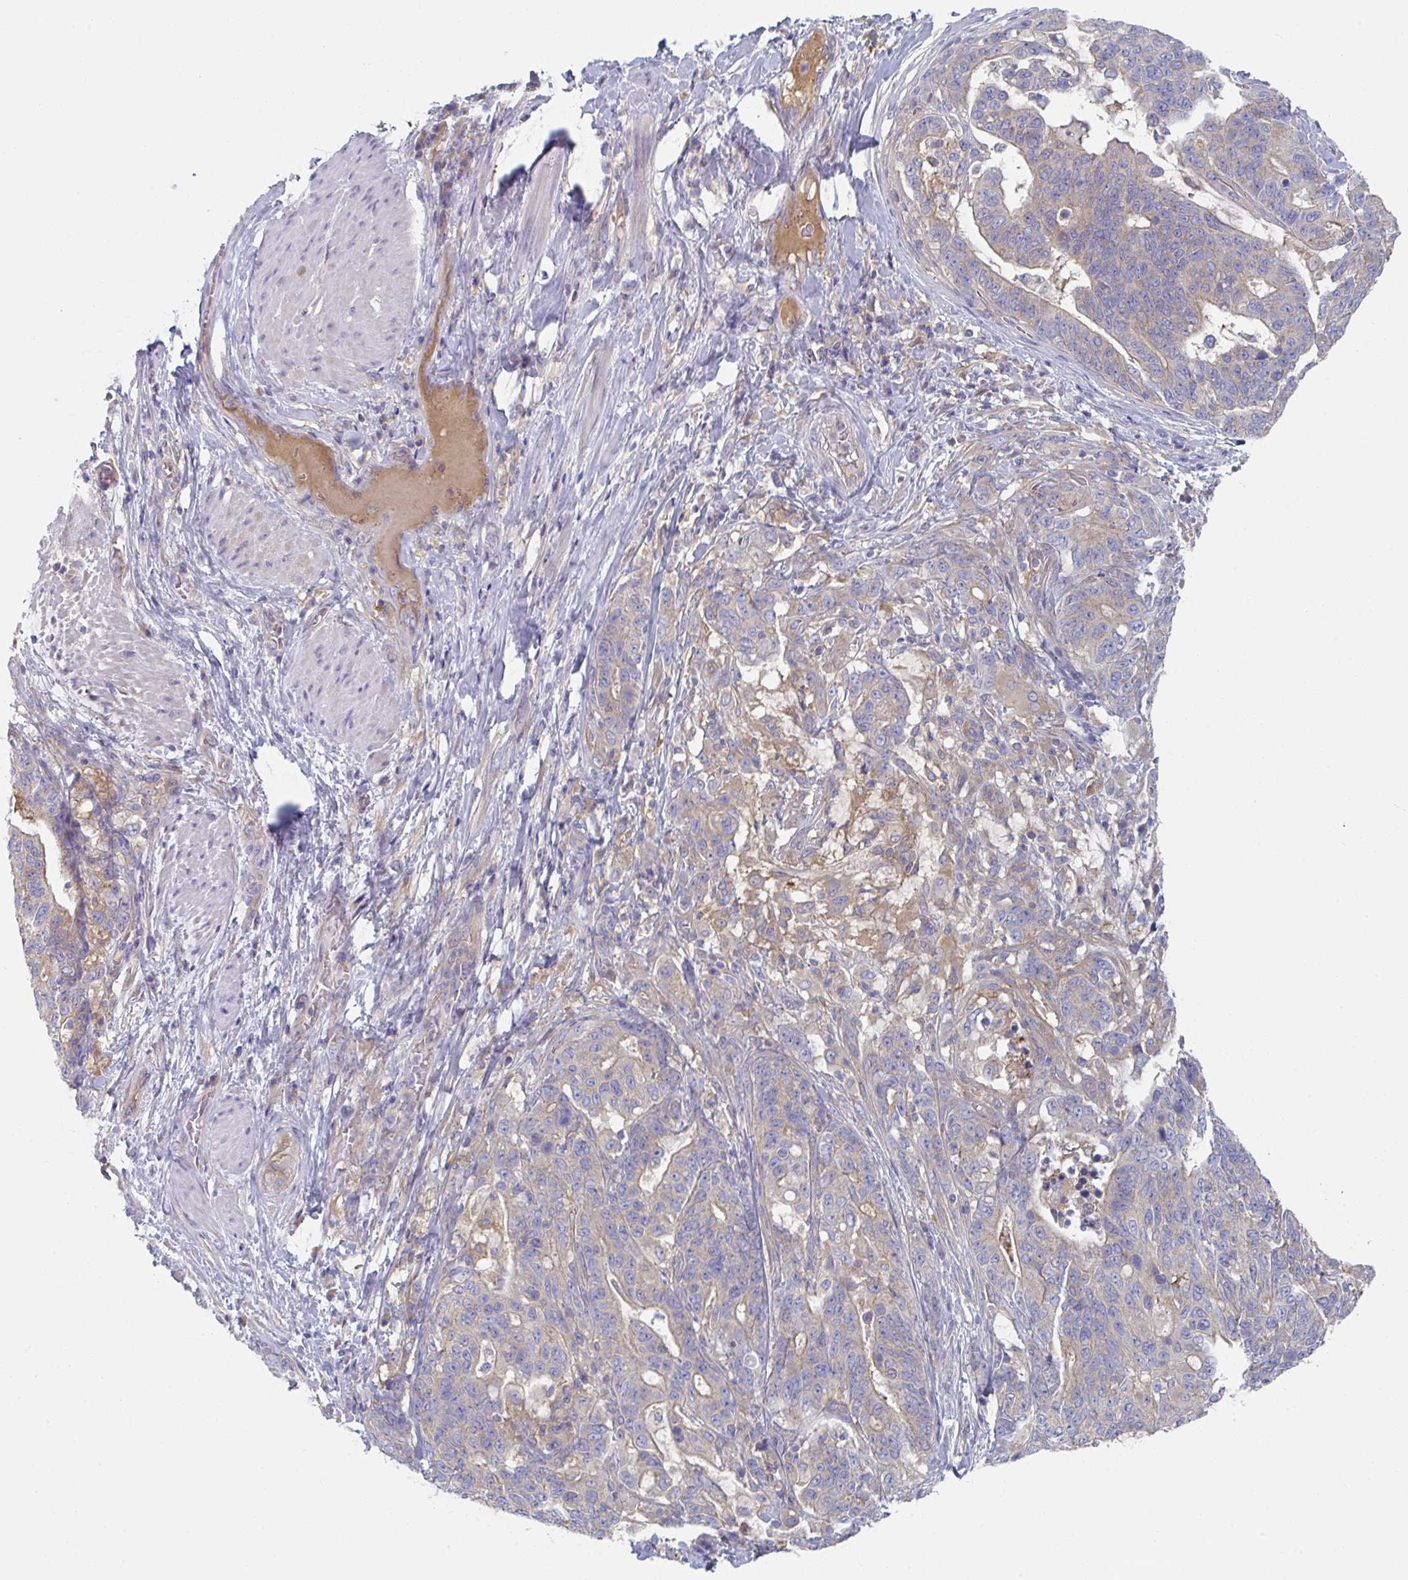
{"staining": {"intensity": "weak", "quantity": "<25%", "location": "cytoplasmic/membranous"}, "tissue": "stomach cancer", "cell_type": "Tumor cells", "image_type": "cancer", "snomed": [{"axis": "morphology", "description": "Normal tissue, NOS"}, {"axis": "morphology", "description": "Adenocarcinoma, NOS"}, {"axis": "topography", "description": "Stomach"}], "caption": "Stomach cancer (adenocarcinoma) was stained to show a protein in brown. There is no significant positivity in tumor cells. (IHC, brightfield microscopy, high magnification).", "gene": "AMPD2", "patient": {"sex": "female", "age": 64}}